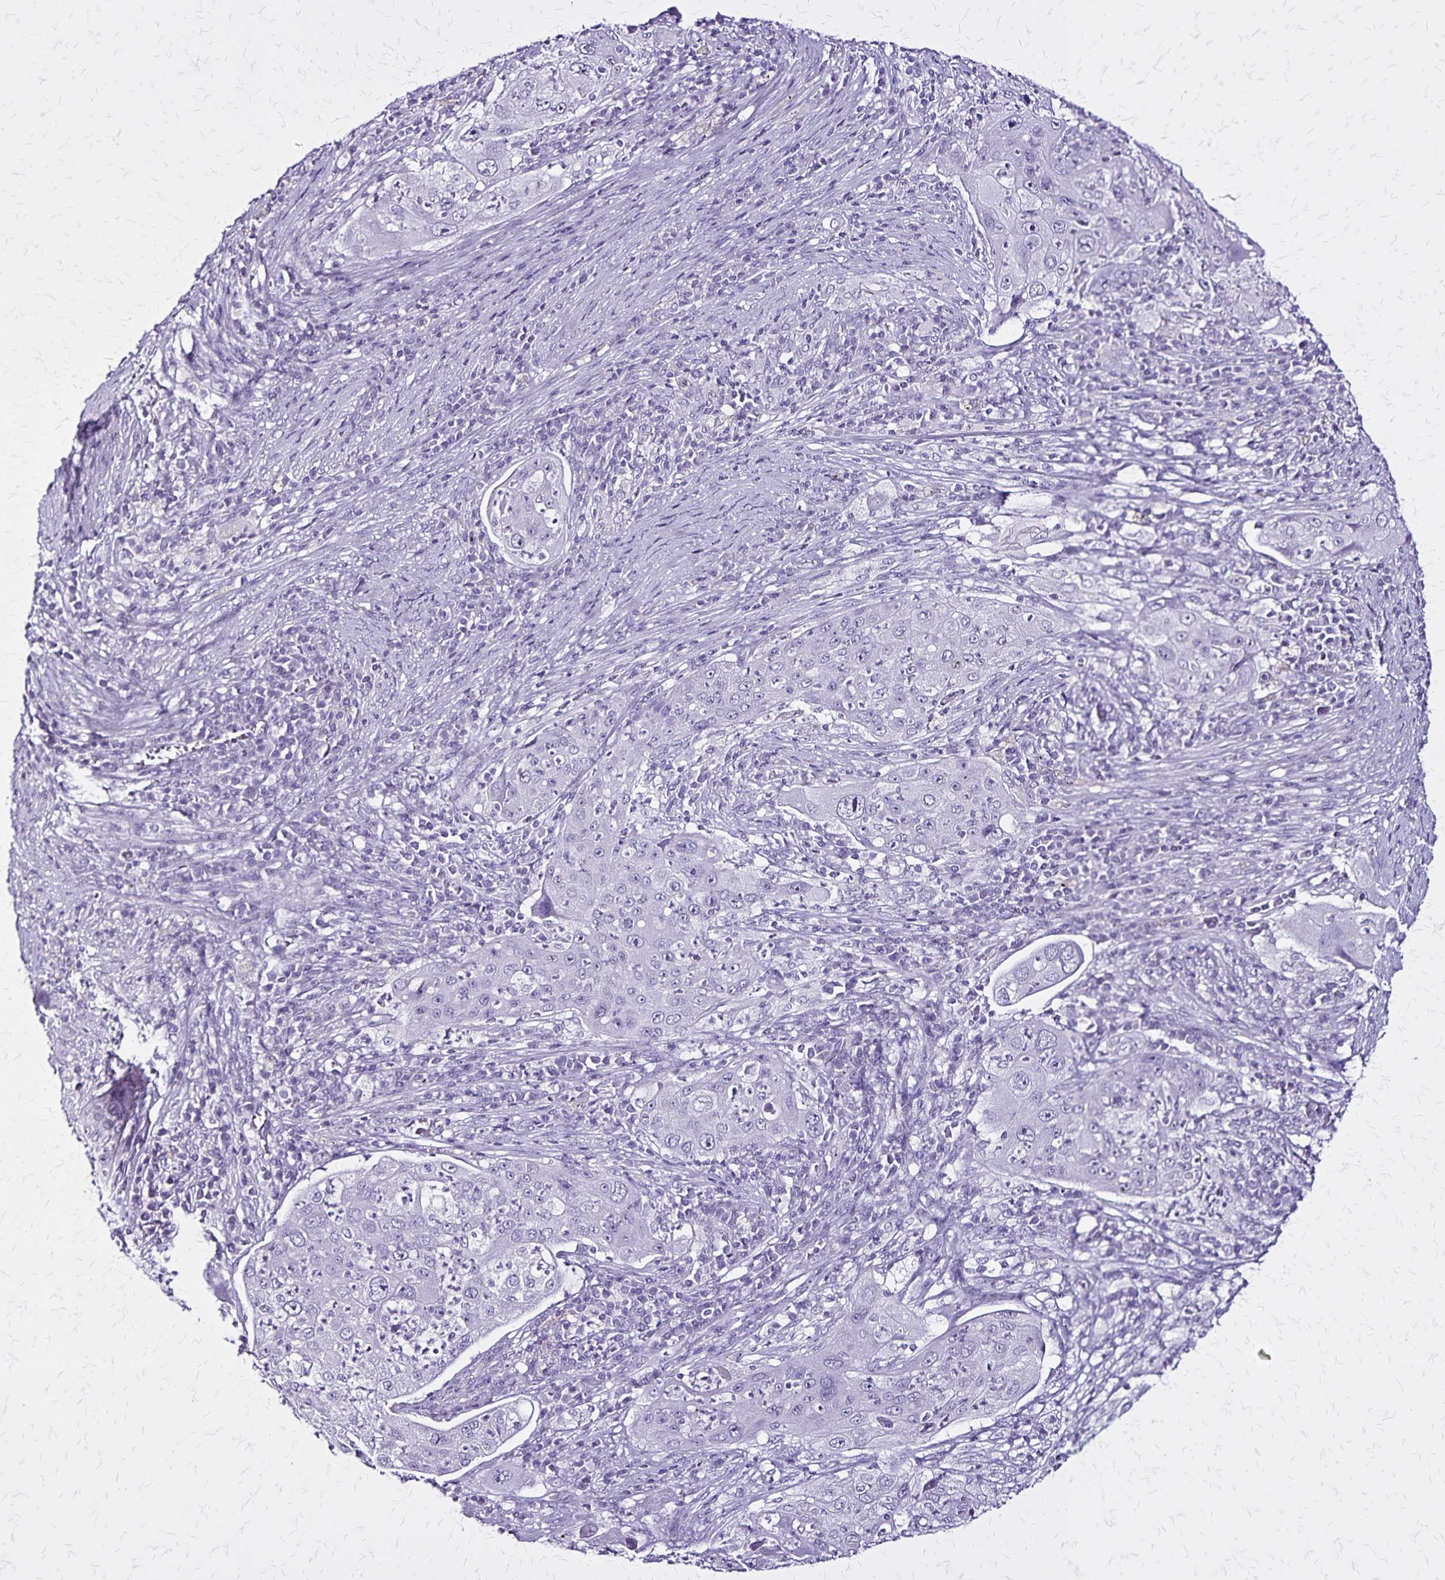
{"staining": {"intensity": "negative", "quantity": "none", "location": "none"}, "tissue": "lung cancer", "cell_type": "Tumor cells", "image_type": "cancer", "snomed": [{"axis": "morphology", "description": "Squamous cell carcinoma, NOS"}, {"axis": "topography", "description": "Lung"}], "caption": "Immunohistochemistry of lung cancer demonstrates no positivity in tumor cells.", "gene": "KRT2", "patient": {"sex": "female", "age": 59}}